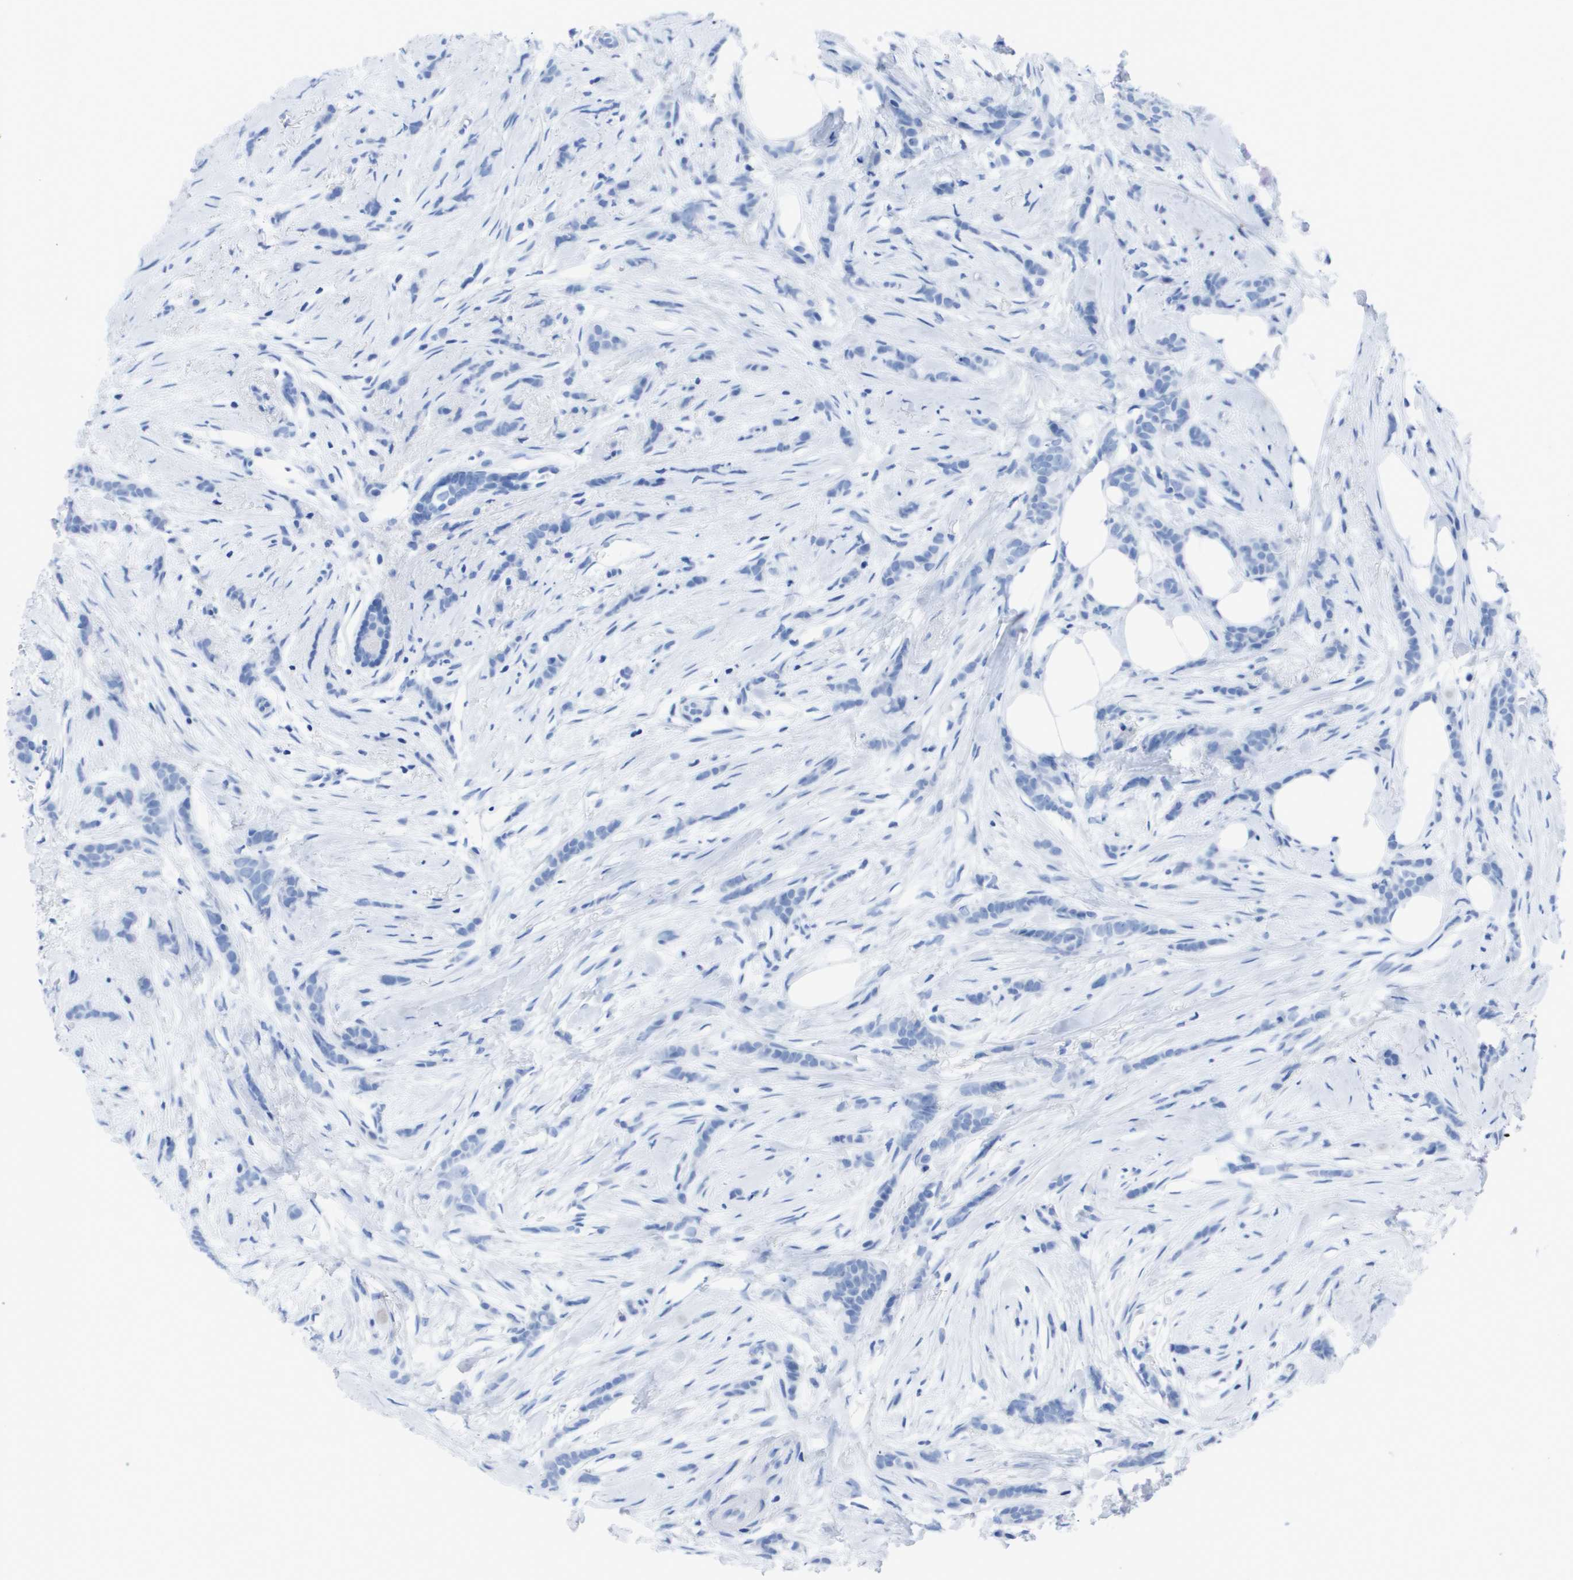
{"staining": {"intensity": "negative", "quantity": "none", "location": "none"}, "tissue": "breast cancer", "cell_type": "Tumor cells", "image_type": "cancer", "snomed": [{"axis": "morphology", "description": "Lobular carcinoma, in situ"}, {"axis": "morphology", "description": "Lobular carcinoma"}, {"axis": "topography", "description": "Breast"}], "caption": "The photomicrograph reveals no significant staining in tumor cells of breast cancer. Brightfield microscopy of immunohistochemistry stained with DAB (brown) and hematoxylin (blue), captured at high magnification.", "gene": "KCNA3", "patient": {"sex": "female", "age": 41}}